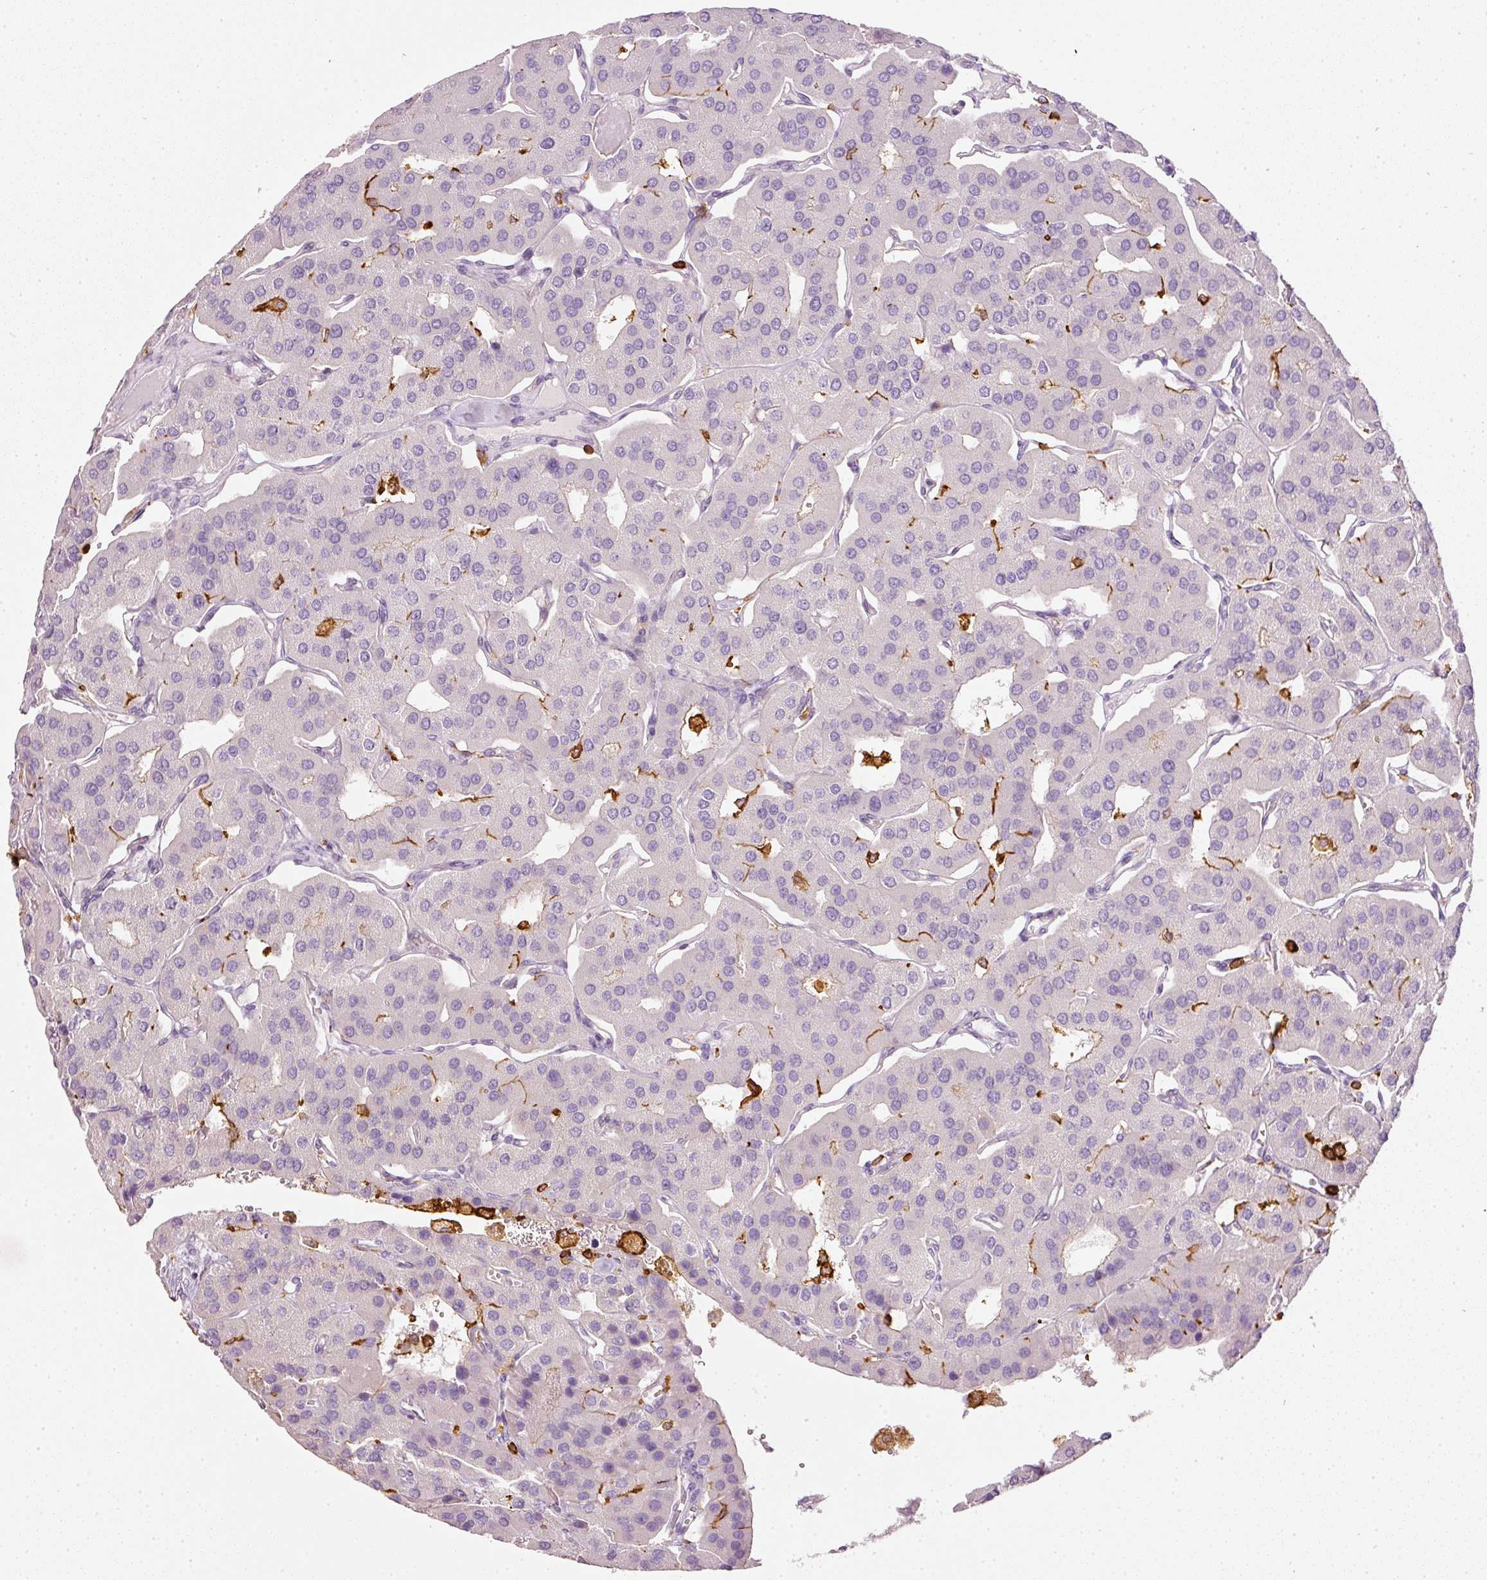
{"staining": {"intensity": "negative", "quantity": "none", "location": "none"}, "tissue": "parathyroid gland", "cell_type": "Glandular cells", "image_type": "normal", "snomed": [{"axis": "morphology", "description": "Normal tissue, NOS"}, {"axis": "morphology", "description": "Adenoma, NOS"}, {"axis": "topography", "description": "Parathyroid gland"}], "caption": "This is an immunohistochemistry (IHC) histopathology image of unremarkable parathyroid gland. There is no positivity in glandular cells.", "gene": "EVL", "patient": {"sex": "female", "age": 86}}